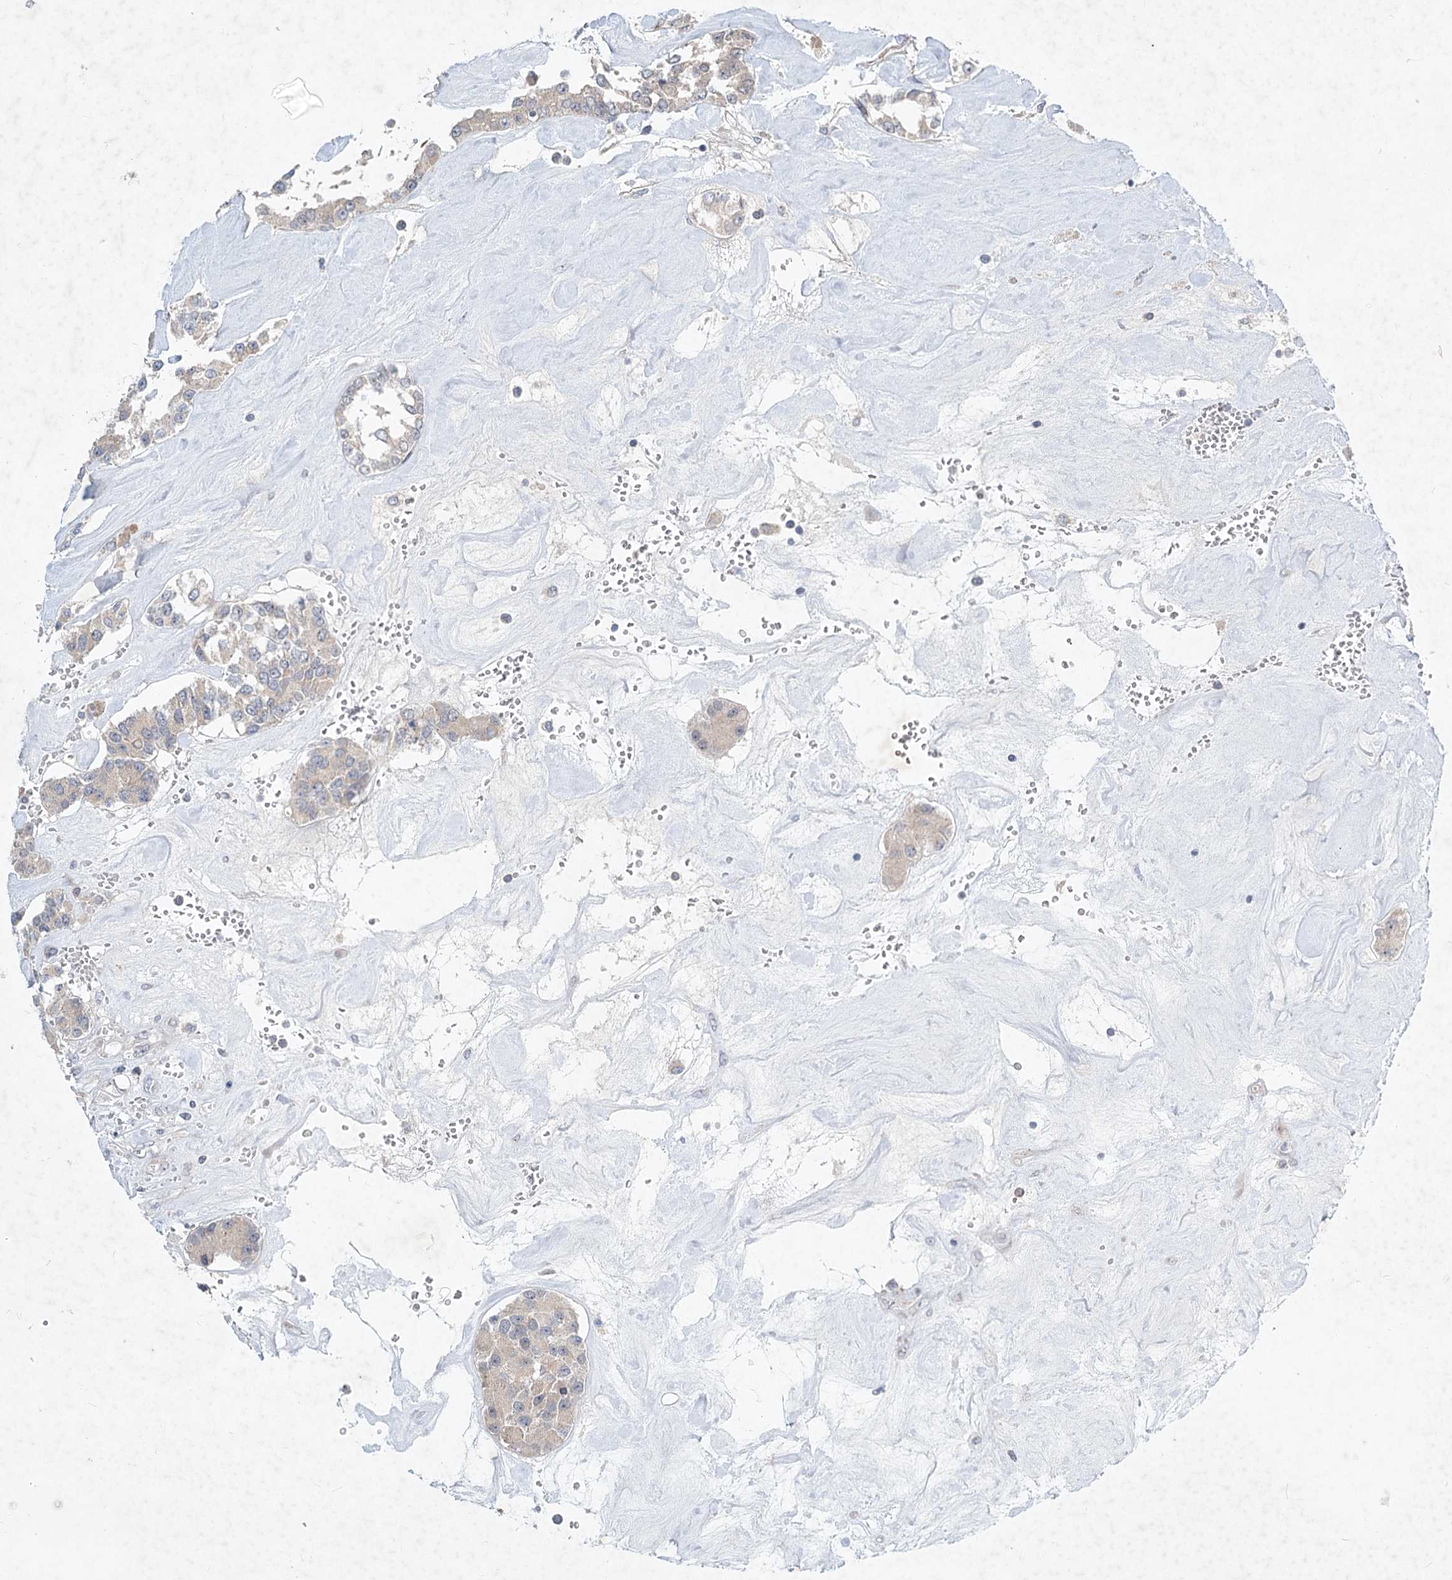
{"staining": {"intensity": "weak", "quantity": "<25%", "location": "cytoplasmic/membranous"}, "tissue": "carcinoid", "cell_type": "Tumor cells", "image_type": "cancer", "snomed": [{"axis": "morphology", "description": "Carcinoid, malignant, NOS"}, {"axis": "topography", "description": "Pancreas"}], "caption": "DAB immunohistochemical staining of carcinoid displays no significant positivity in tumor cells. (Immunohistochemistry (ihc), brightfield microscopy, high magnification).", "gene": "STAP1", "patient": {"sex": "male", "age": 41}}